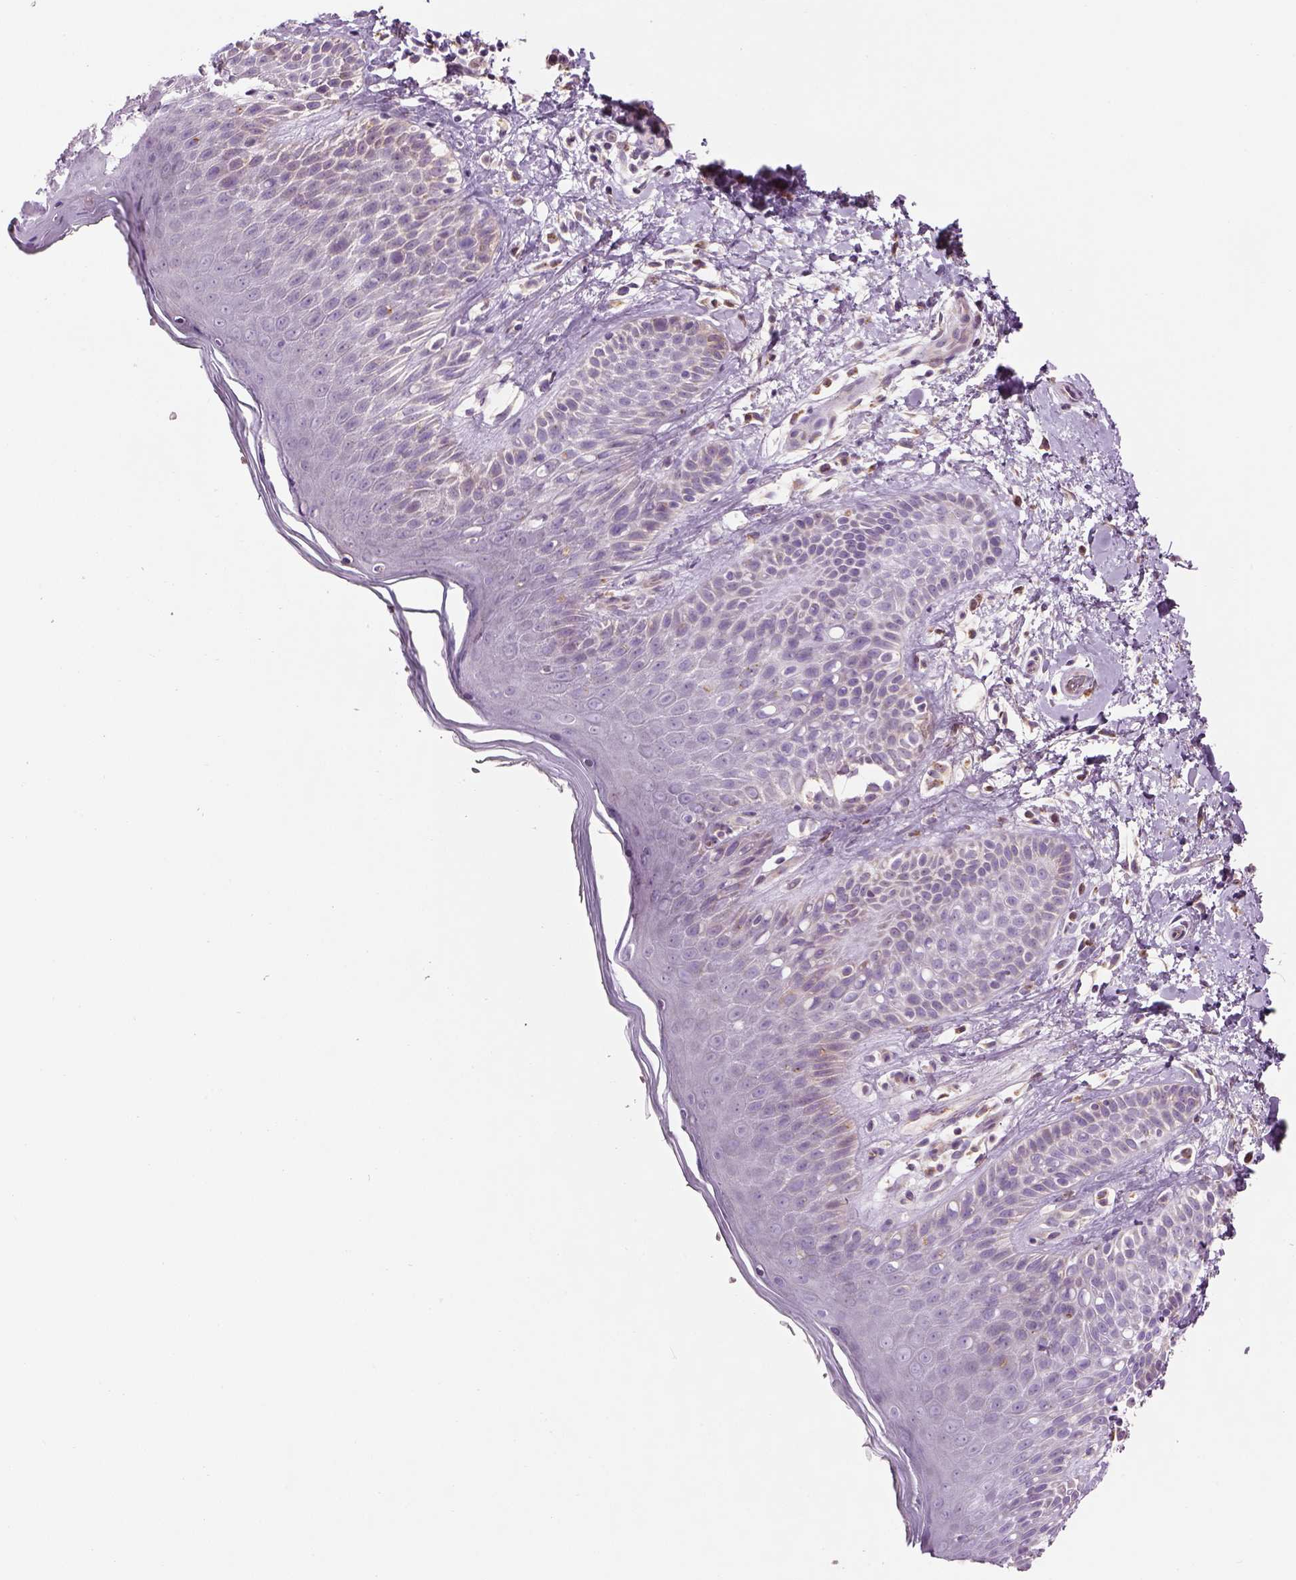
{"staining": {"intensity": "weak", "quantity": "<25%", "location": "cytoplasmic/membranous"}, "tissue": "skin", "cell_type": "Epidermal cells", "image_type": "normal", "snomed": [{"axis": "morphology", "description": "Normal tissue, NOS"}, {"axis": "topography", "description": "Anal"}], "caption": "A high-resolution histopathology image shows immunohistochemistry staining of unremarkable skin, which exhibits no significant expression in epidermal cells. The staining is performed using DAB brown chromogen with nuclei counter-stained in using hematoxylin.", "gene": "IFT52", "patient": {"sex": "male", "age": 36}}